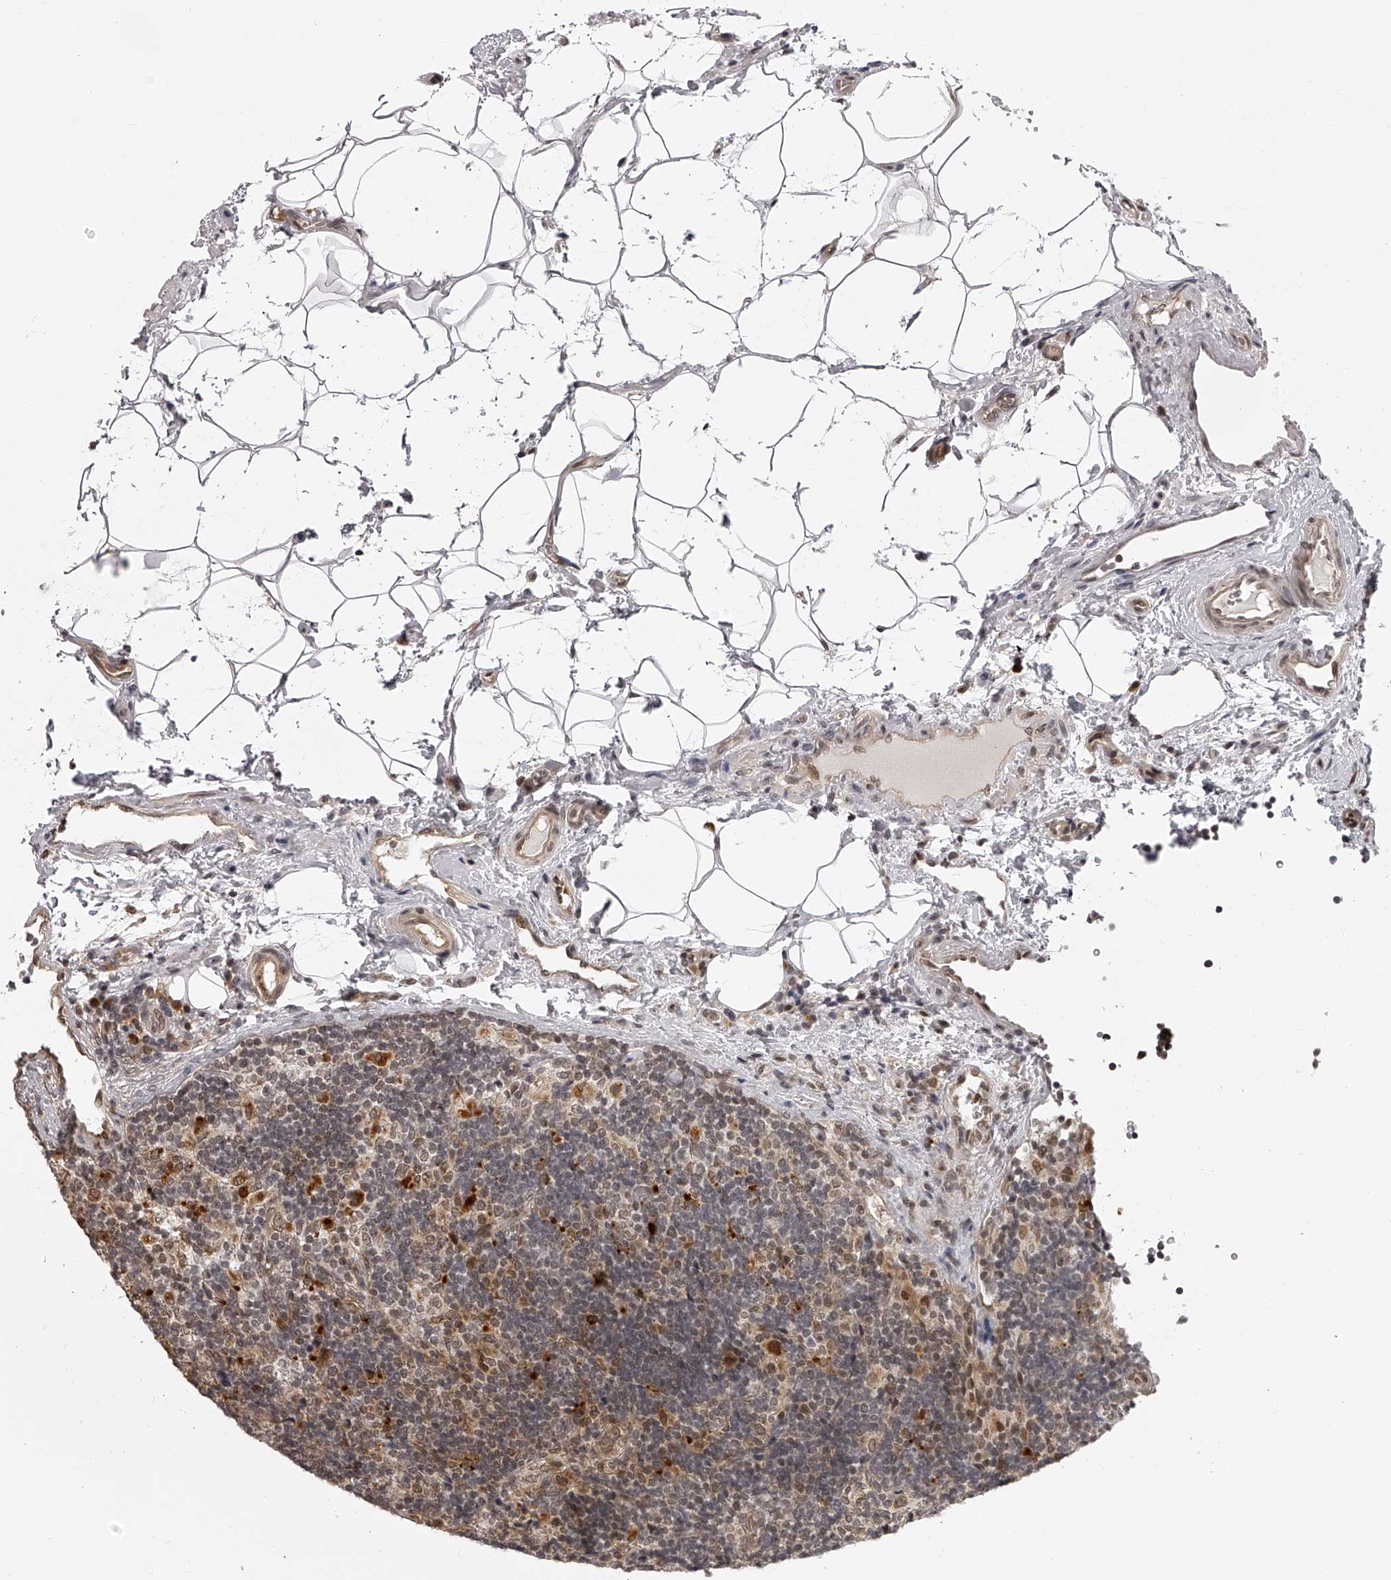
{"staining": {"intensity": "weak", "quantity": "<25%", "location": "cytoplasmic/membranous,nuclear"}, "tissue": "lymph node", "cell_type": "Germinal center cells", "image_type": "normal", "snomed": [{"axis": "morphology", "description": "Normal tissue, NOS"}, {"axis": "topography", "description": "Lymph node"}], "caption": "Immunohistochemistry (IHC) histopathology image of normal lymph node stained for a protein (brown), which reveals no positivity in germinal center cells. (Immunohistochemistry (IHC), brightfield microscopy, high magnification).", "gene": "ODF2L", "patient": {"sex": "female", "age": 22}}